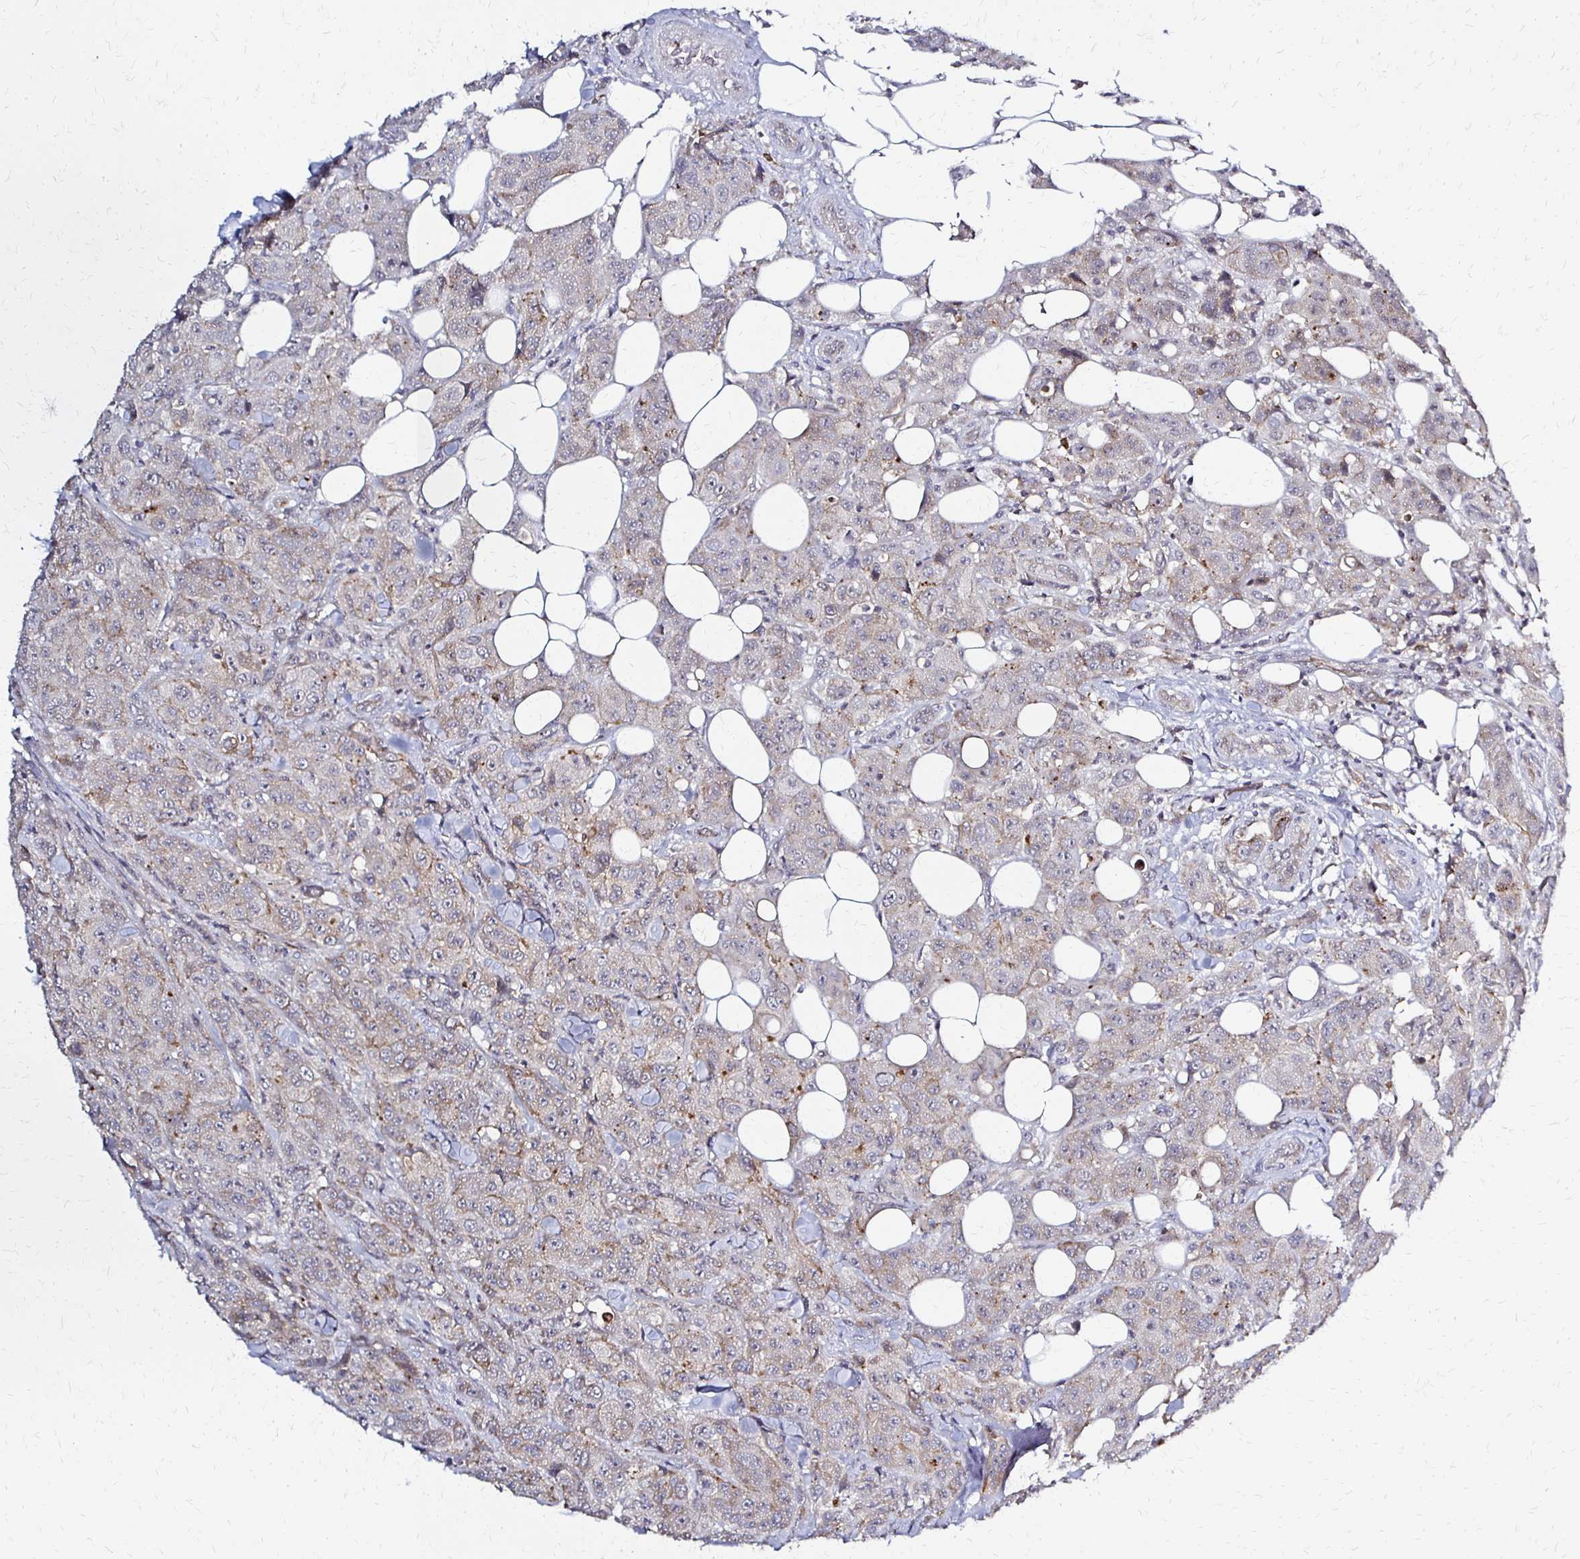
{"staining": {"intensity": "weak", "quantity": "25%-75%", "location": "cytoplasmic/membranous"}, "tissue": "breast cancer", "cell_type": "Tumor cells", "image_type": "cancer", "snomed": [{"axis": "morphology", "description": "Normal tissue, NOS"}, {"axis": "morphology", "description": "Duct carcinoma"}, {"axis": "topography", "description": "Breast"}], "caption": "Immunohistochemical staining of human breast invasive ductal carcinoma displays weak cytoplasmic/membranous protein expression in about 25%-75% of tumor cells.", "gene": "SLC9A9", "patient": {"sex": "female", "age": 43}}